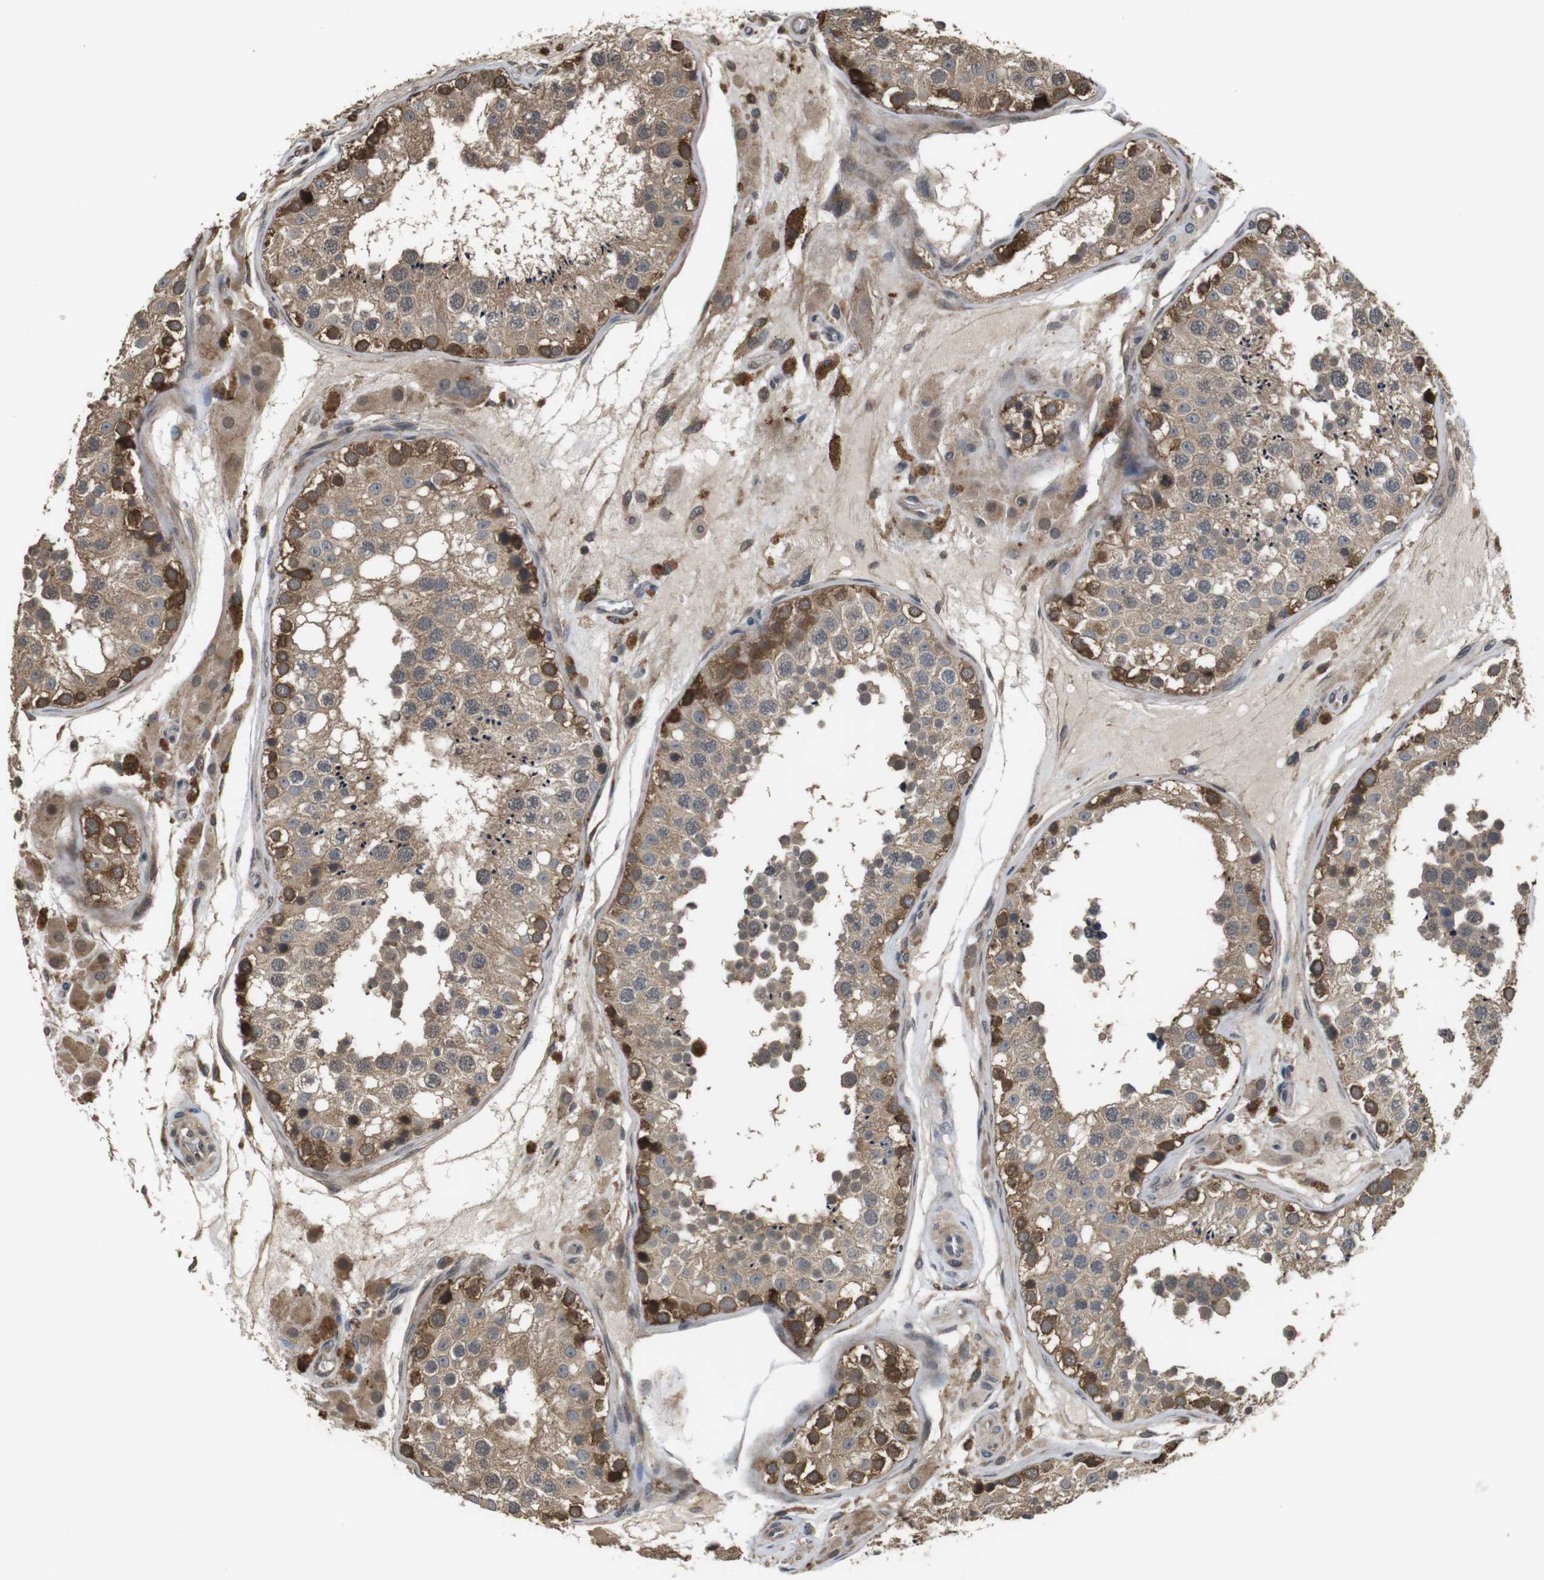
{"staining": {"intensity": "strong", "quantity": "25%-75%", "location": "cytoplasmic/membranous"}, "tissue": "testis", "cell_type": "Cells in seminiferous ducts", "image_type": "normal", "snomed": [{"axis": "morphology", "description": "Normal tissue, NOS"}, {"axis": "topography", "description": "Testis"}], "caption": "Human testis stained with a brown dye displays strong cytoplasmic/membranous positive staining in about 25%-75% of cells in seminiferous ducts.", "gene": "FZD10", "patient": {"sex": "male", "age": 26}}